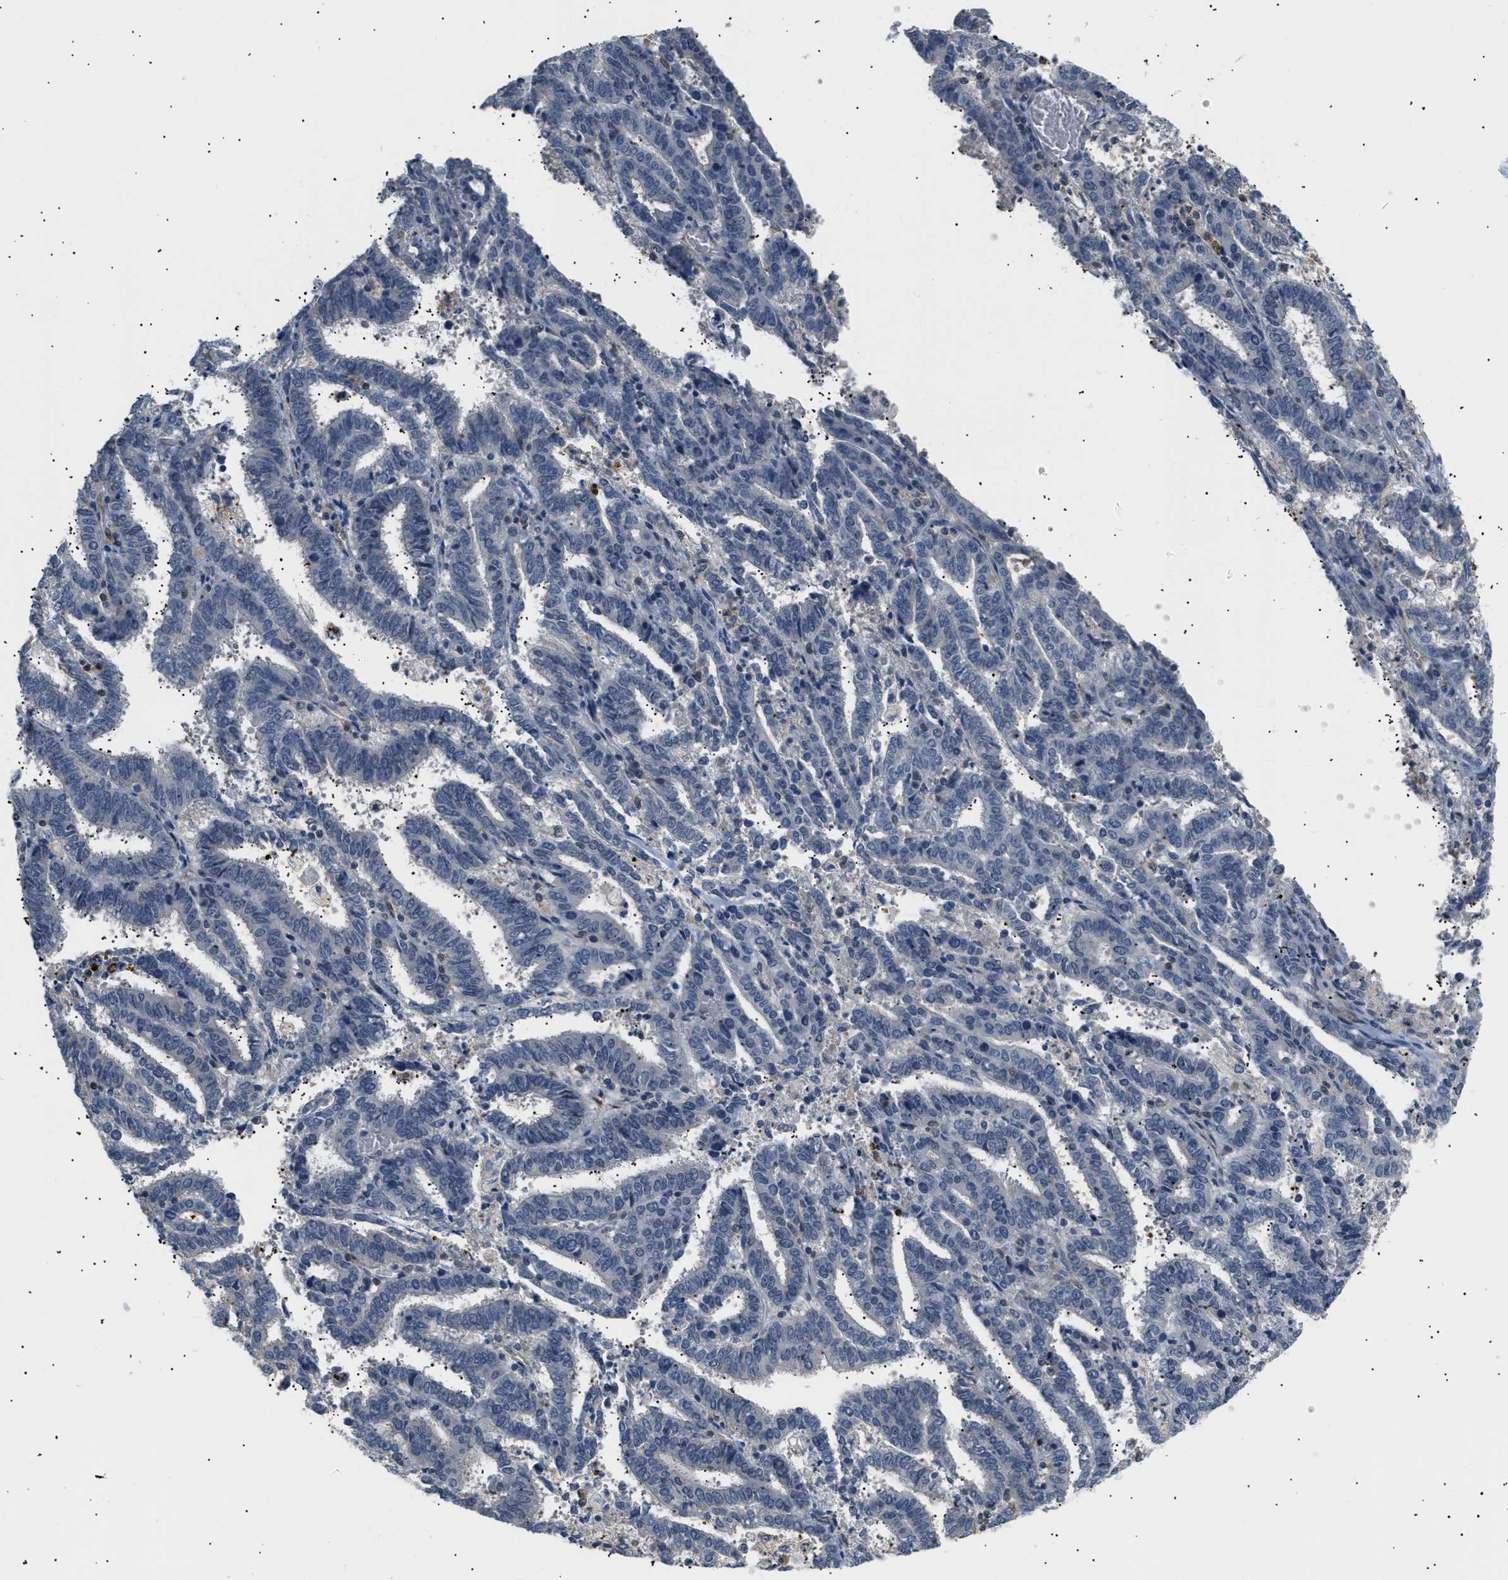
{"staining": {"intensity": "negative", "quantity": "none", "location": "none"}, "tissue": "endometrial cancer", "cell_type": "Tumor cells", "image_type": "cancer", "snomed": [{"axis": "morphology", "description": "Adenocarcinoma, NOS"}, {"axis": "topography", "description": "Uterus"}], "caption": "Protein analysis of endometrial adenocarcinoma shows no significant positivity in tumor cells. The staining was performed using DAB to visualize the protein expression in brown, while the nuclei were stained in blue with hematoxylin (Magnification: 20x).", "gene": "CORO2B", "patient": {"sex": "female", "age": 83}}